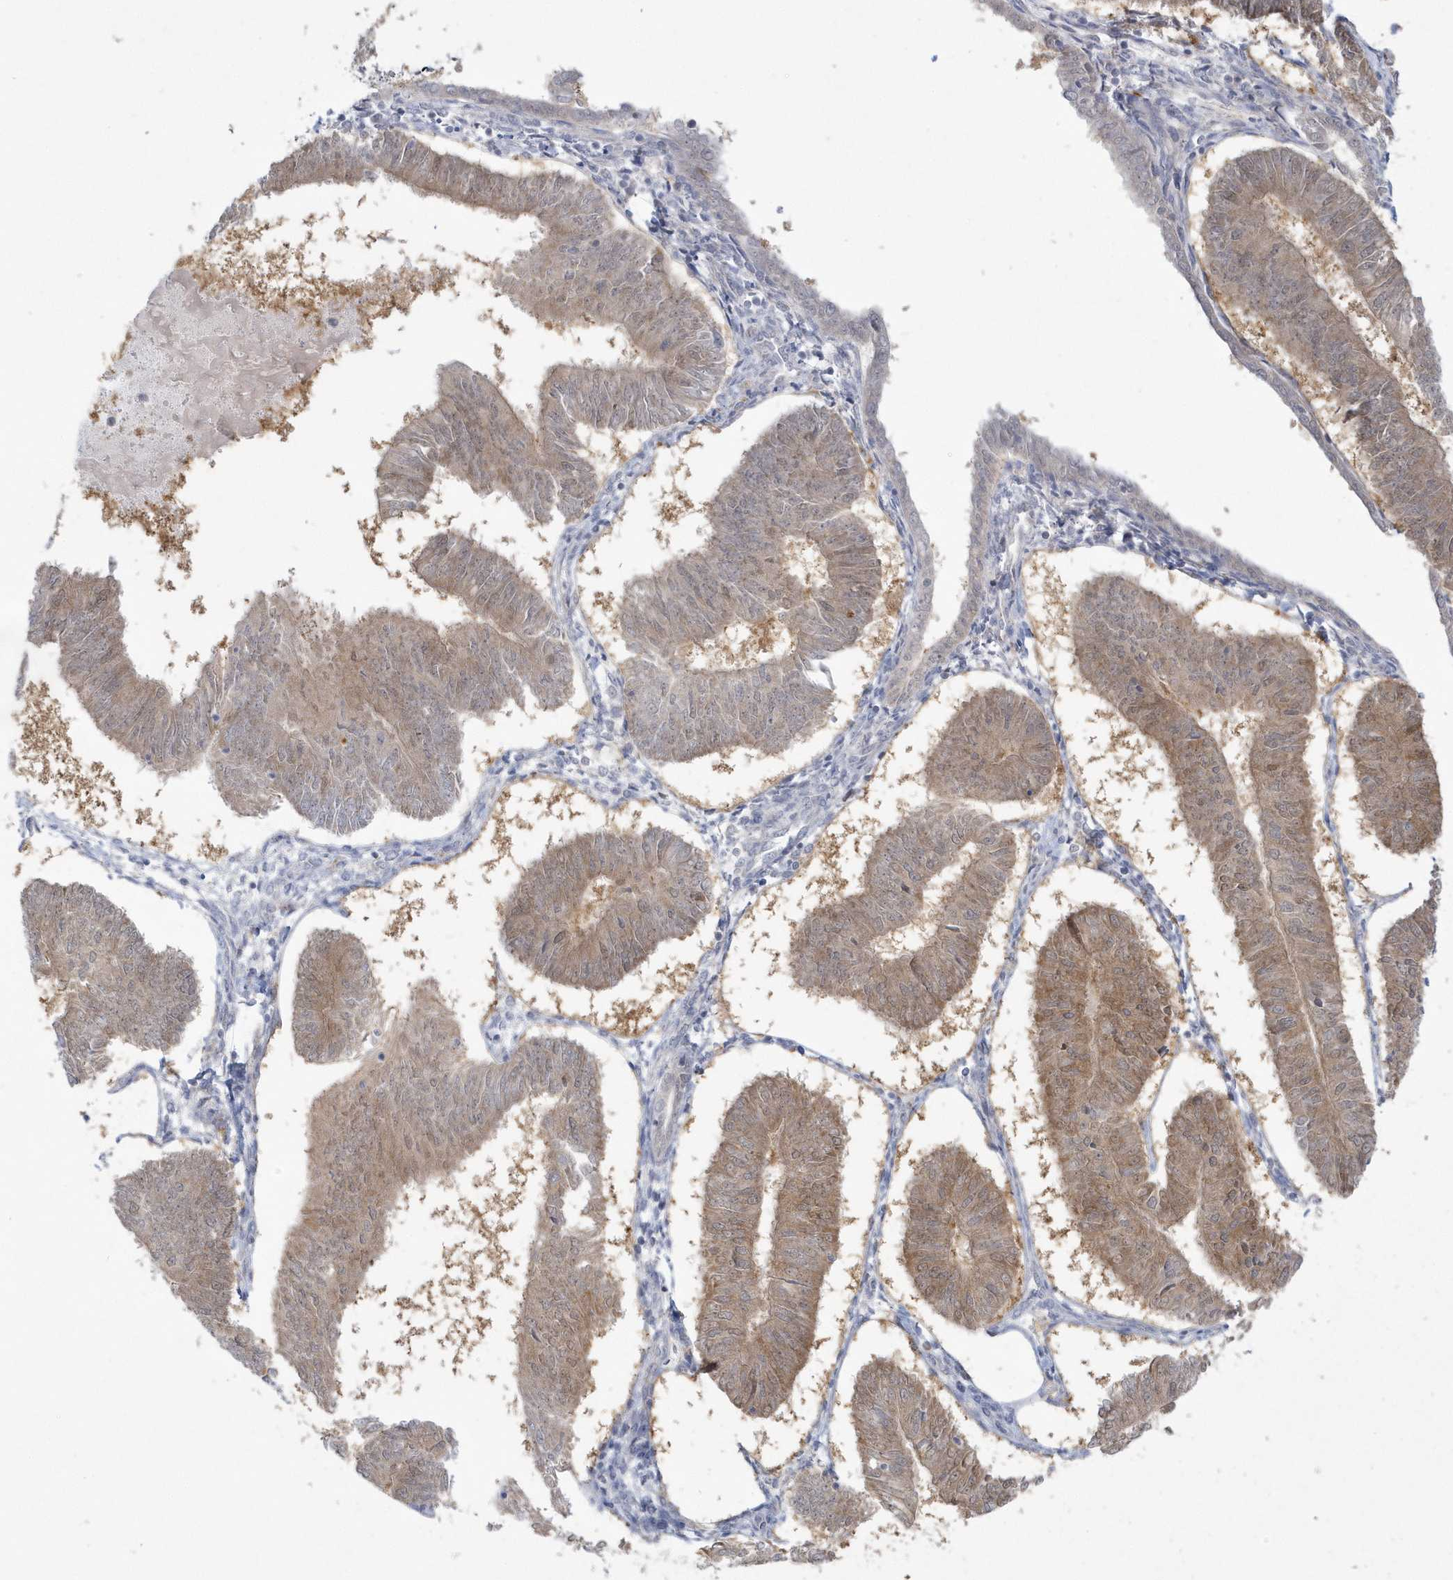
{"staining": {"intensity": "moderate", "quantity": ">75%", "location": "cytoplasmic/membranous"}, "tissue": "endometrial cancer", "cell_type": "Tumor cells", "image_type": "cancer", "snomed": [{"axis": "morphology", "description": "Adenocarcinoma, NOS"}, {"axis": "topography", "description": "Endometrium"}], "caption": "Brown immunohistochemical staining in endometrial cancer displays moderate cytoplasmic/membranous staining in about >75% of tumor cells. (DAB (3,3'-diaminobenzidine) IHC, brown staining for protein, blue staining for nuclei).", "gene": "PCBD1", "patient": {"sex": "female", "age": 58}}